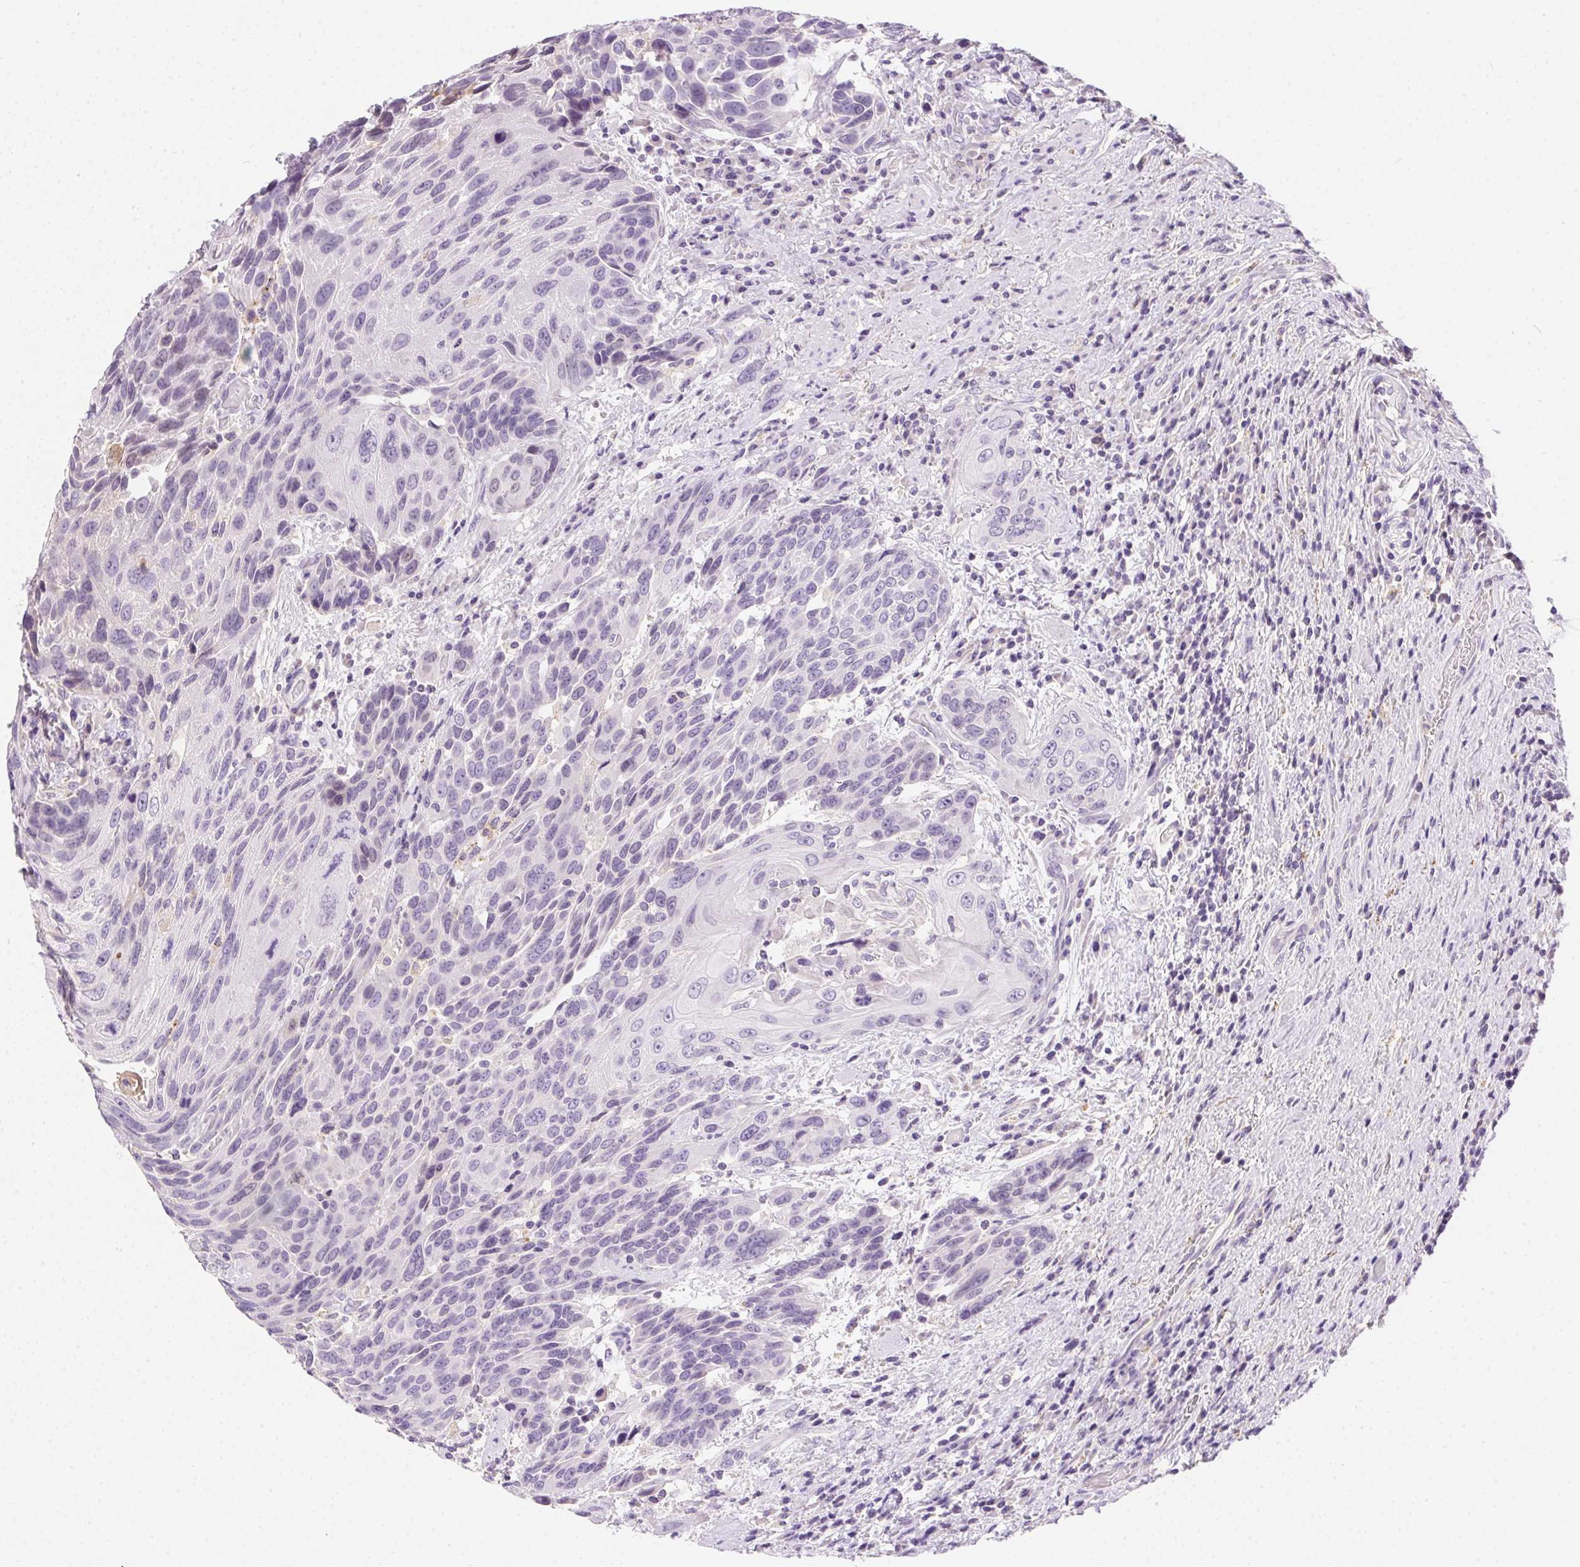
{"staining": {"intensity": "weak", "quantity": "<25%", "location": "nuclear"}, "tissue": "urothelial cancer", "cell_type": "Tumor cells", "image_type": "cancer", "snomed": [{"axis": "morphology", "description": "Urothelial carcinoma, High grade"}, {"axis": "topography", "description": "Urinary bladder"}], "caption": "This is a image of immunohistochemistry staining of urothelial cancer, which shows no positivity in tumor cells.", "gene": "SSTR4", "patient": {"sex": "female", "age": 70}}